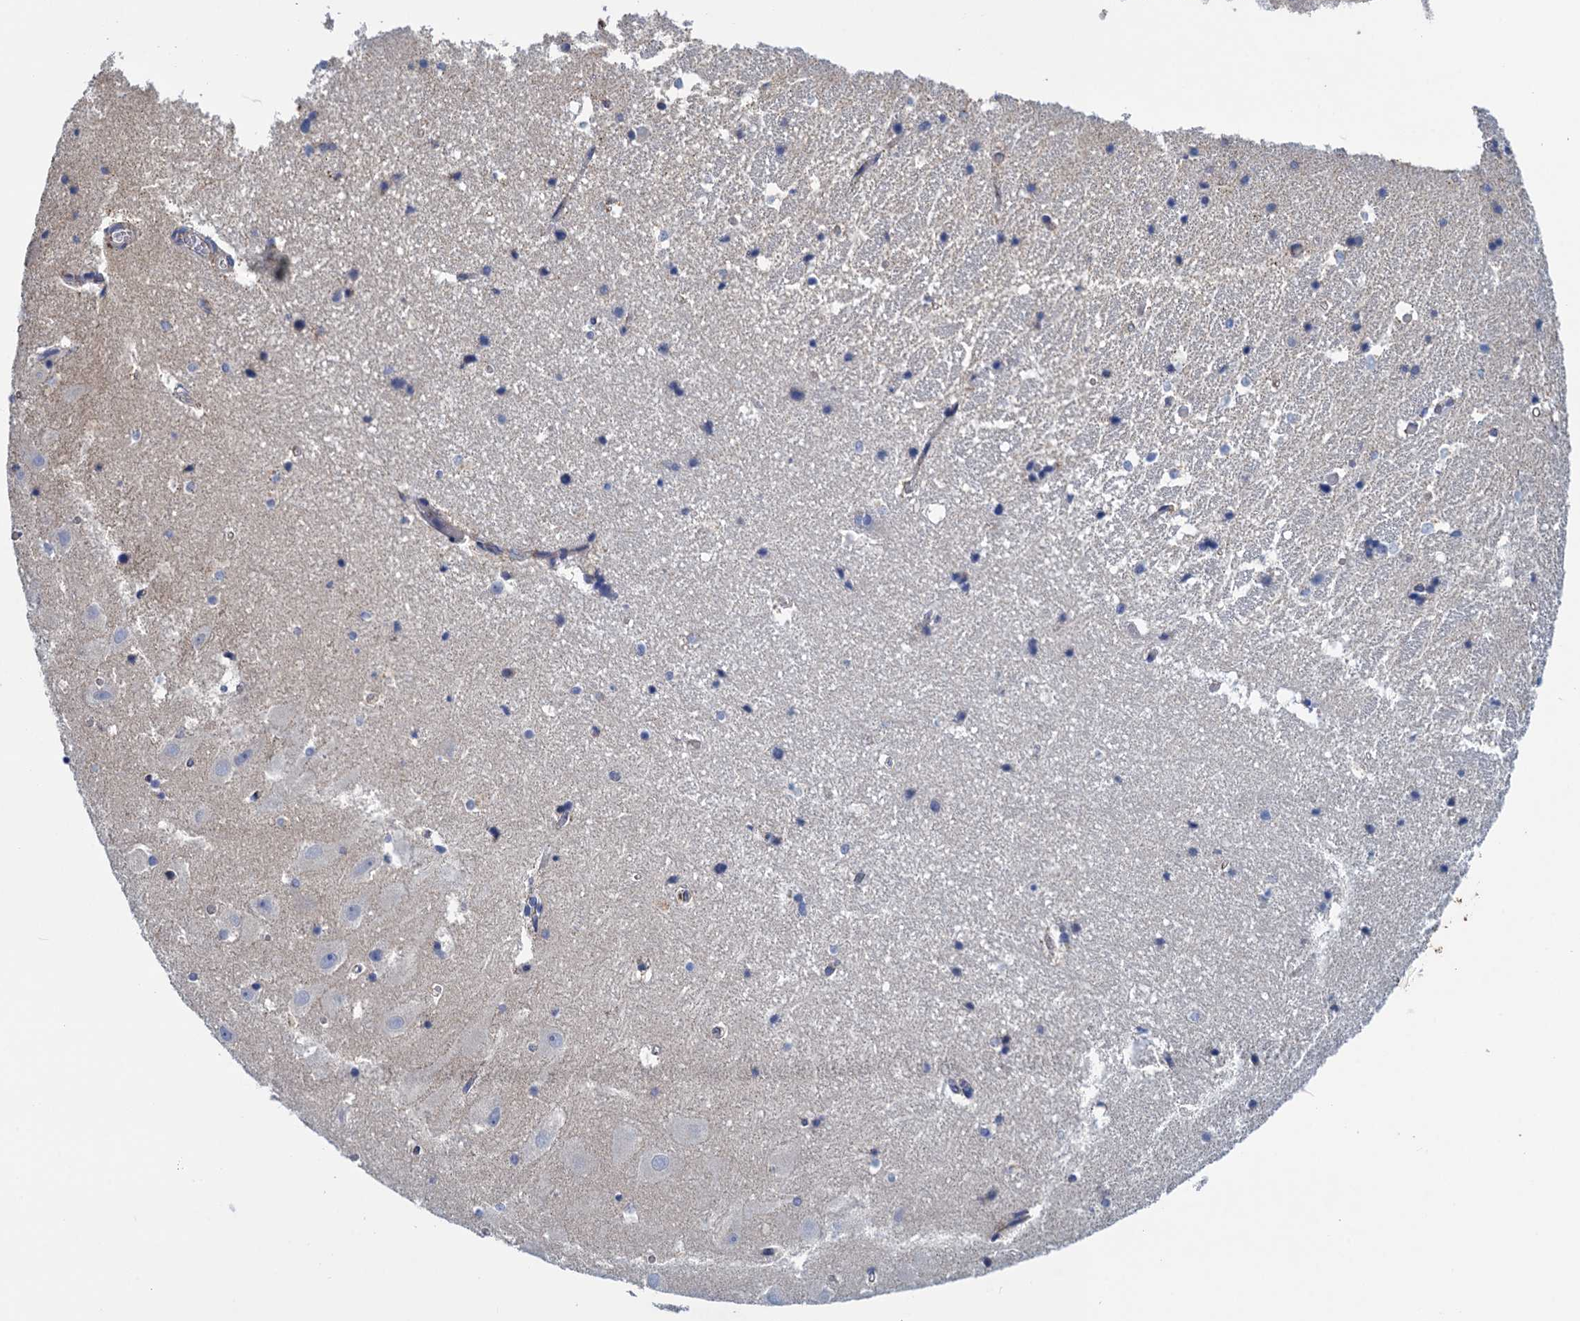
{"staining": {"intensity": "negative", "quantity": "none", "location": "none"}, "tissue": "hippocampus", "cell_type": "Glial cells", "image_type": "normal", "snomed": [{"axis": "morphology", "description": "Normal tissue, NOS"}, {"axis": "topography", "description": "Hippocampus"}], "caption": "IHC of unremarkable hippocampus reveals no expression in glial cells.", "gene": "SCEL", "patient": {"sex": "female", "age": 52}}